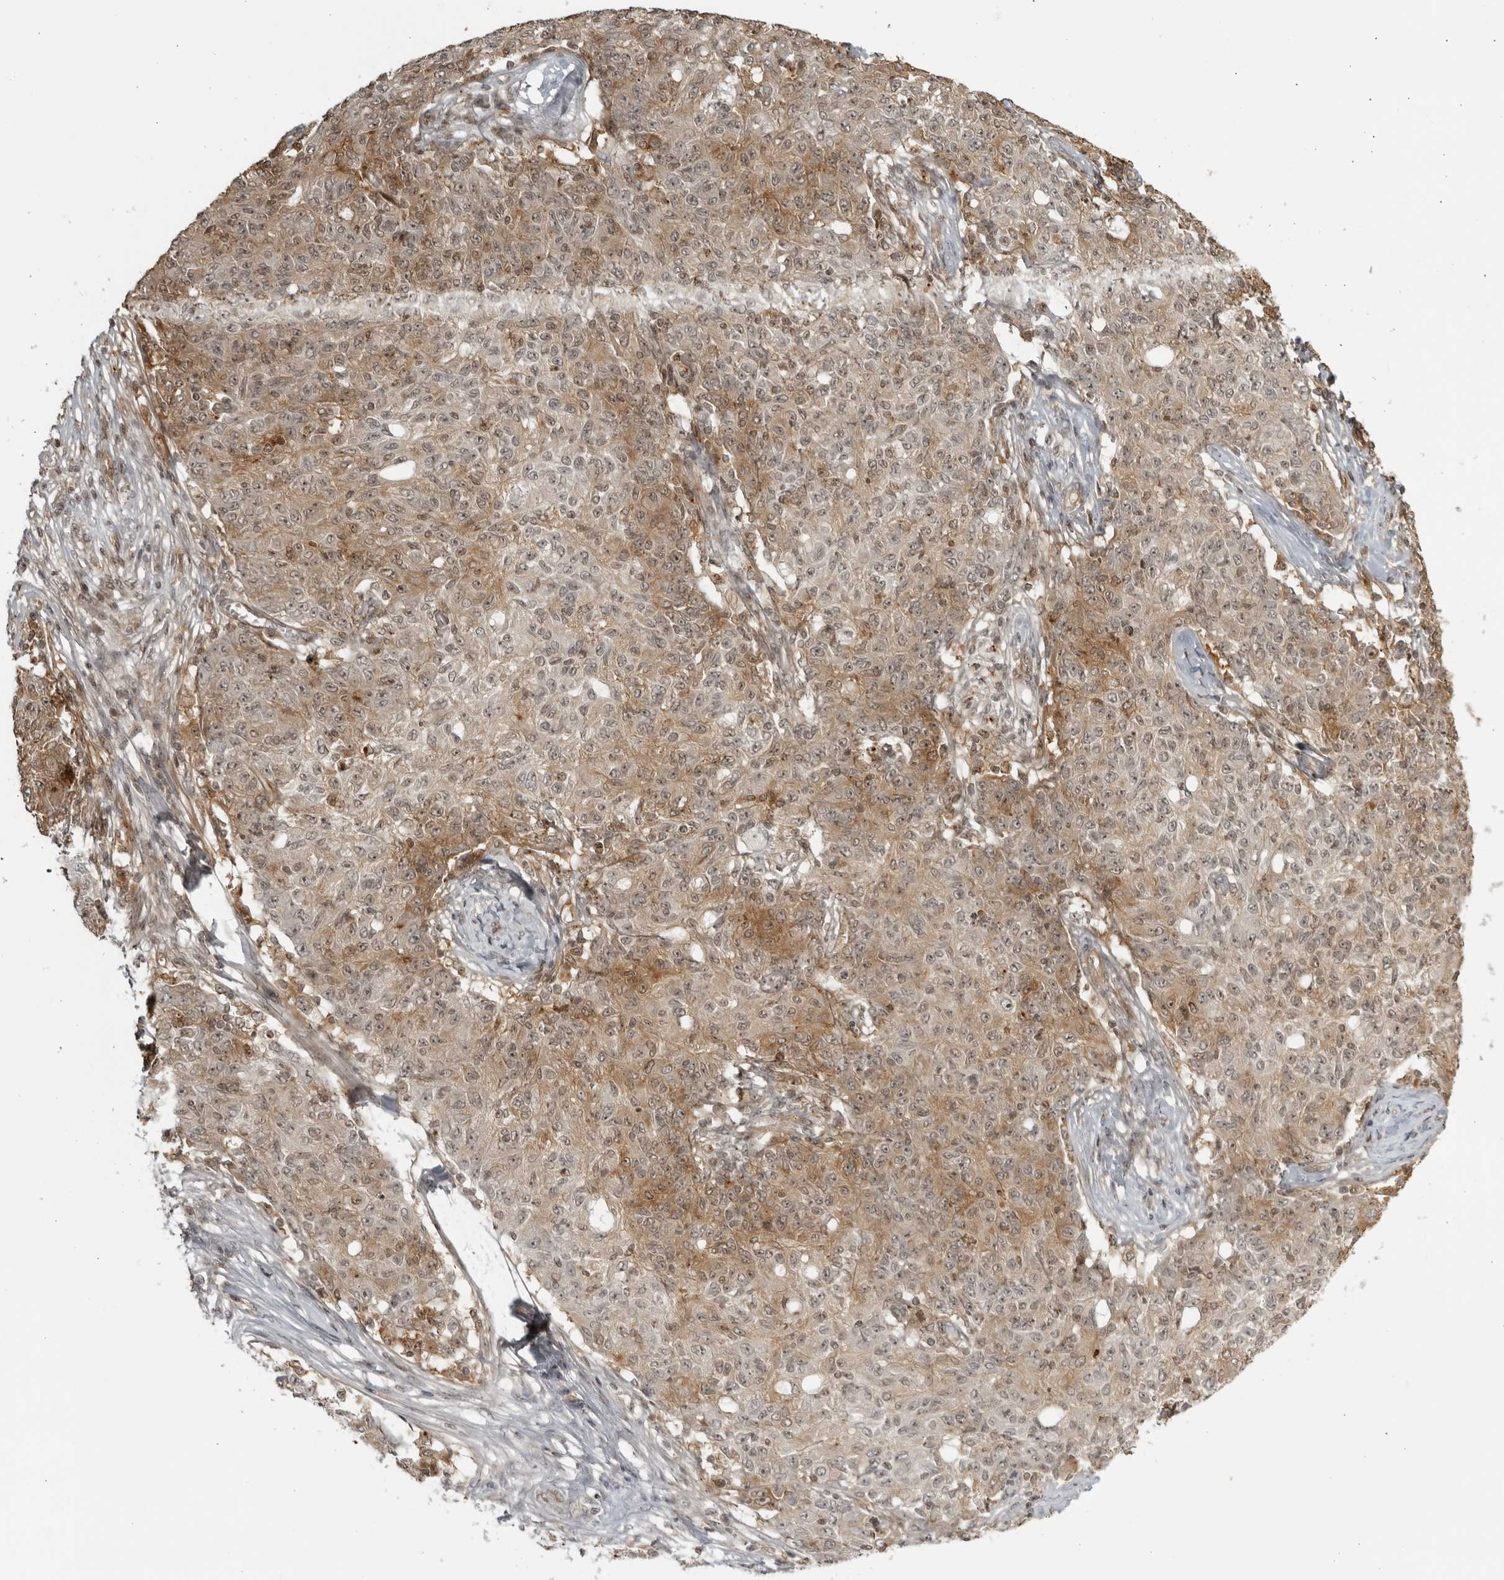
{"staining": {"intensity": "moderate", "quantity": "25%-75%", "location": "cytoplasmic/membranous,nuclear"}, "tissue": "ovarian cancer", "cell_type": "Tumor cells", "image_type": "cancer", "snomed": [{"axis": "morphology", "description": "Carcinoma, endometroid"}, {"axis": "topography", "description": "Ovary"}], "caption": "This is an image of immunohistochemistry staining of ovarian endometroid carcinoma, which shows moderate expression in the cytoplasmic/membranous and nuclear of tumor cells.", "gene": "TCF21", "patient": {"sex": "female", "age": 42}}